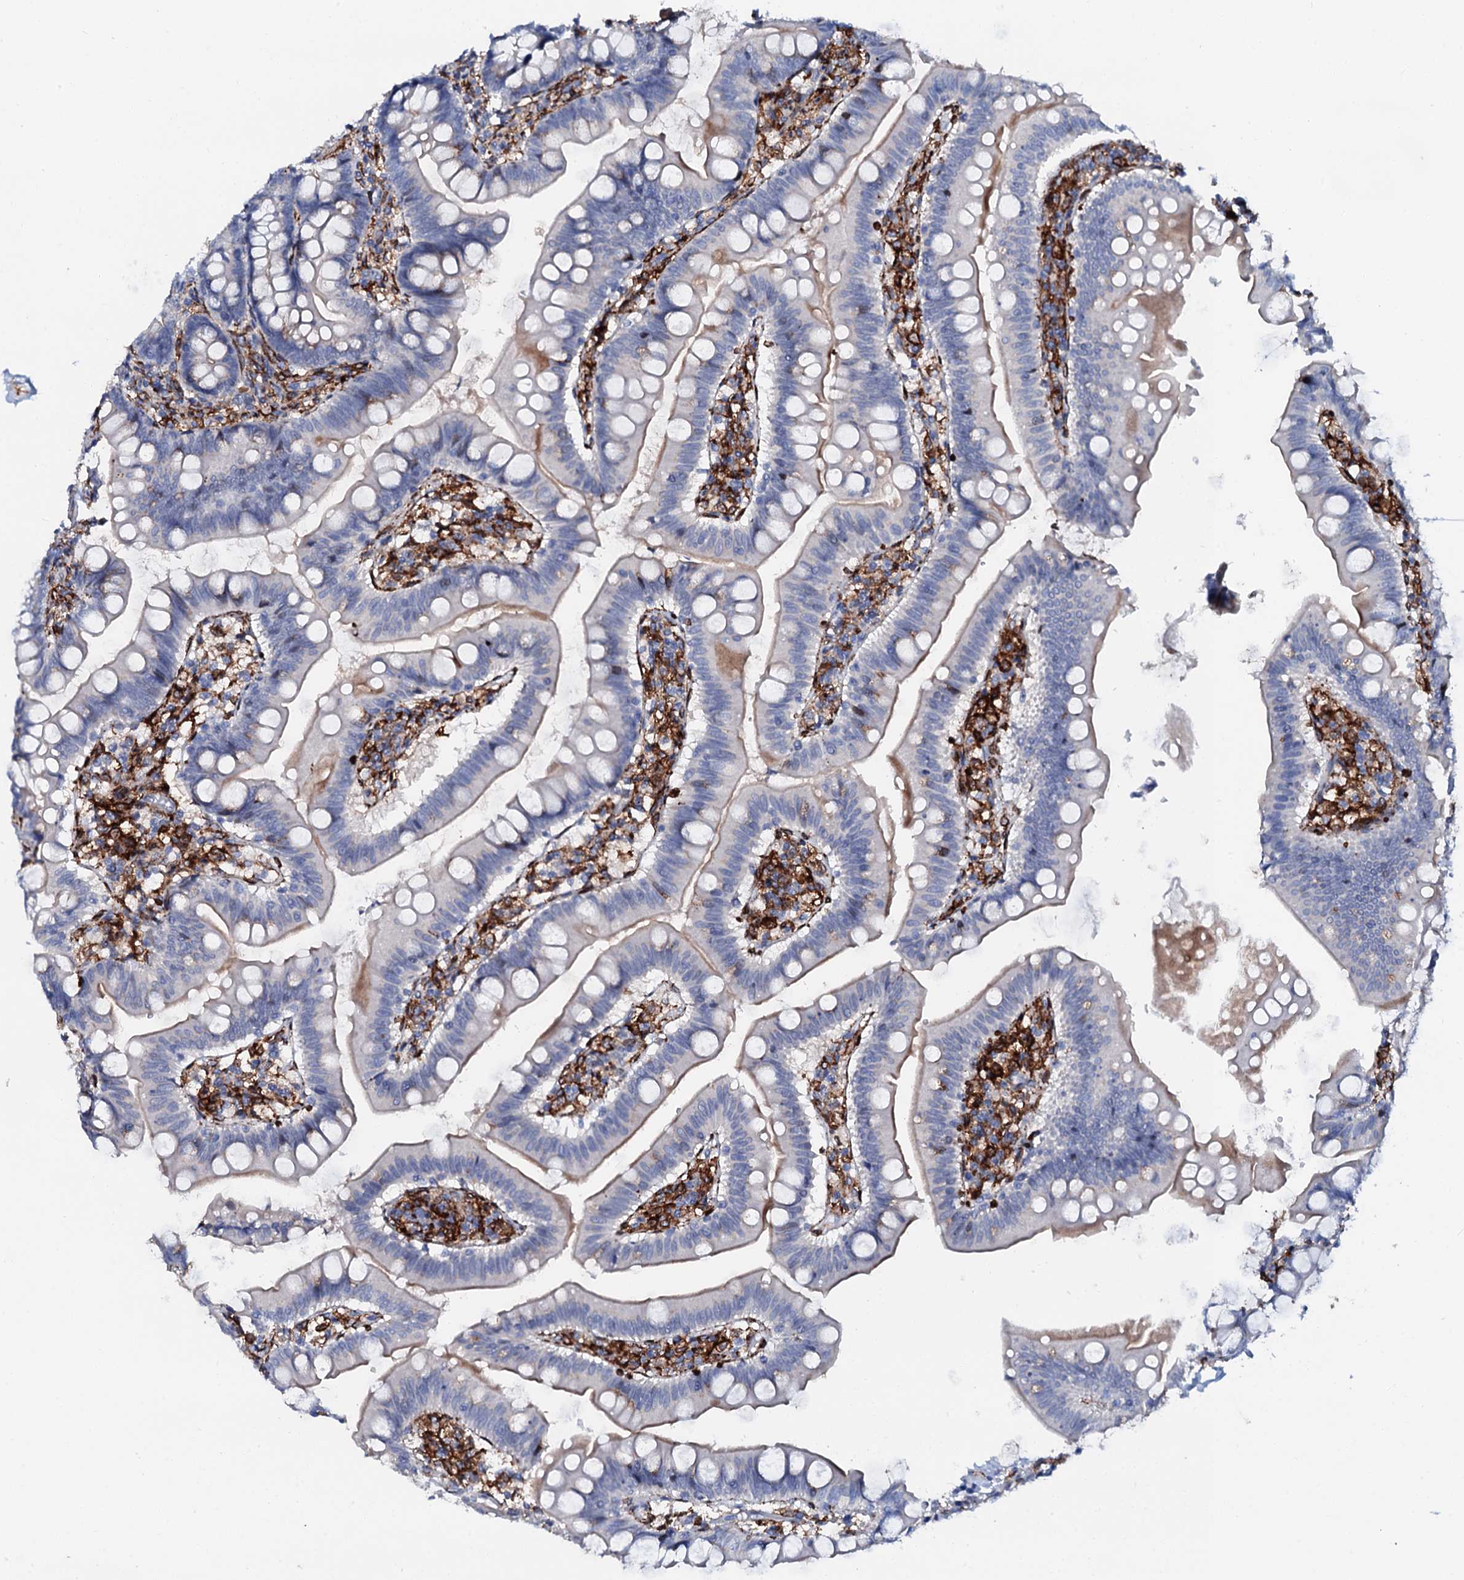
{"staining": {"intensity": "weak", "quantity": "25%-75%", "location": "cytoplasmic/membranous"}, "tissue": "small intestine", "cell_type": "Glandular cells", "image_type": "normal", "snomed": [{"axis": "morphology", "description": "Normal tissue, NOS"}, {"axis": "topography", "description": "Small intestine"}], "caption": "Immunohistochemistry staining of normal small intestine, which displays low levels of weak cytoplasmic/membranous expression in about 25%-75% of glandular cells indicating weak cytoplasmic/membranous protein expression. The staining was performed using DAB (3,3'-diaminobenzidine) (brown) for protein detection and nuclei were counterstained in hematoxylin (blue).", "gene": "MED13L", "patient": {"sex": "male", "age": 7}}